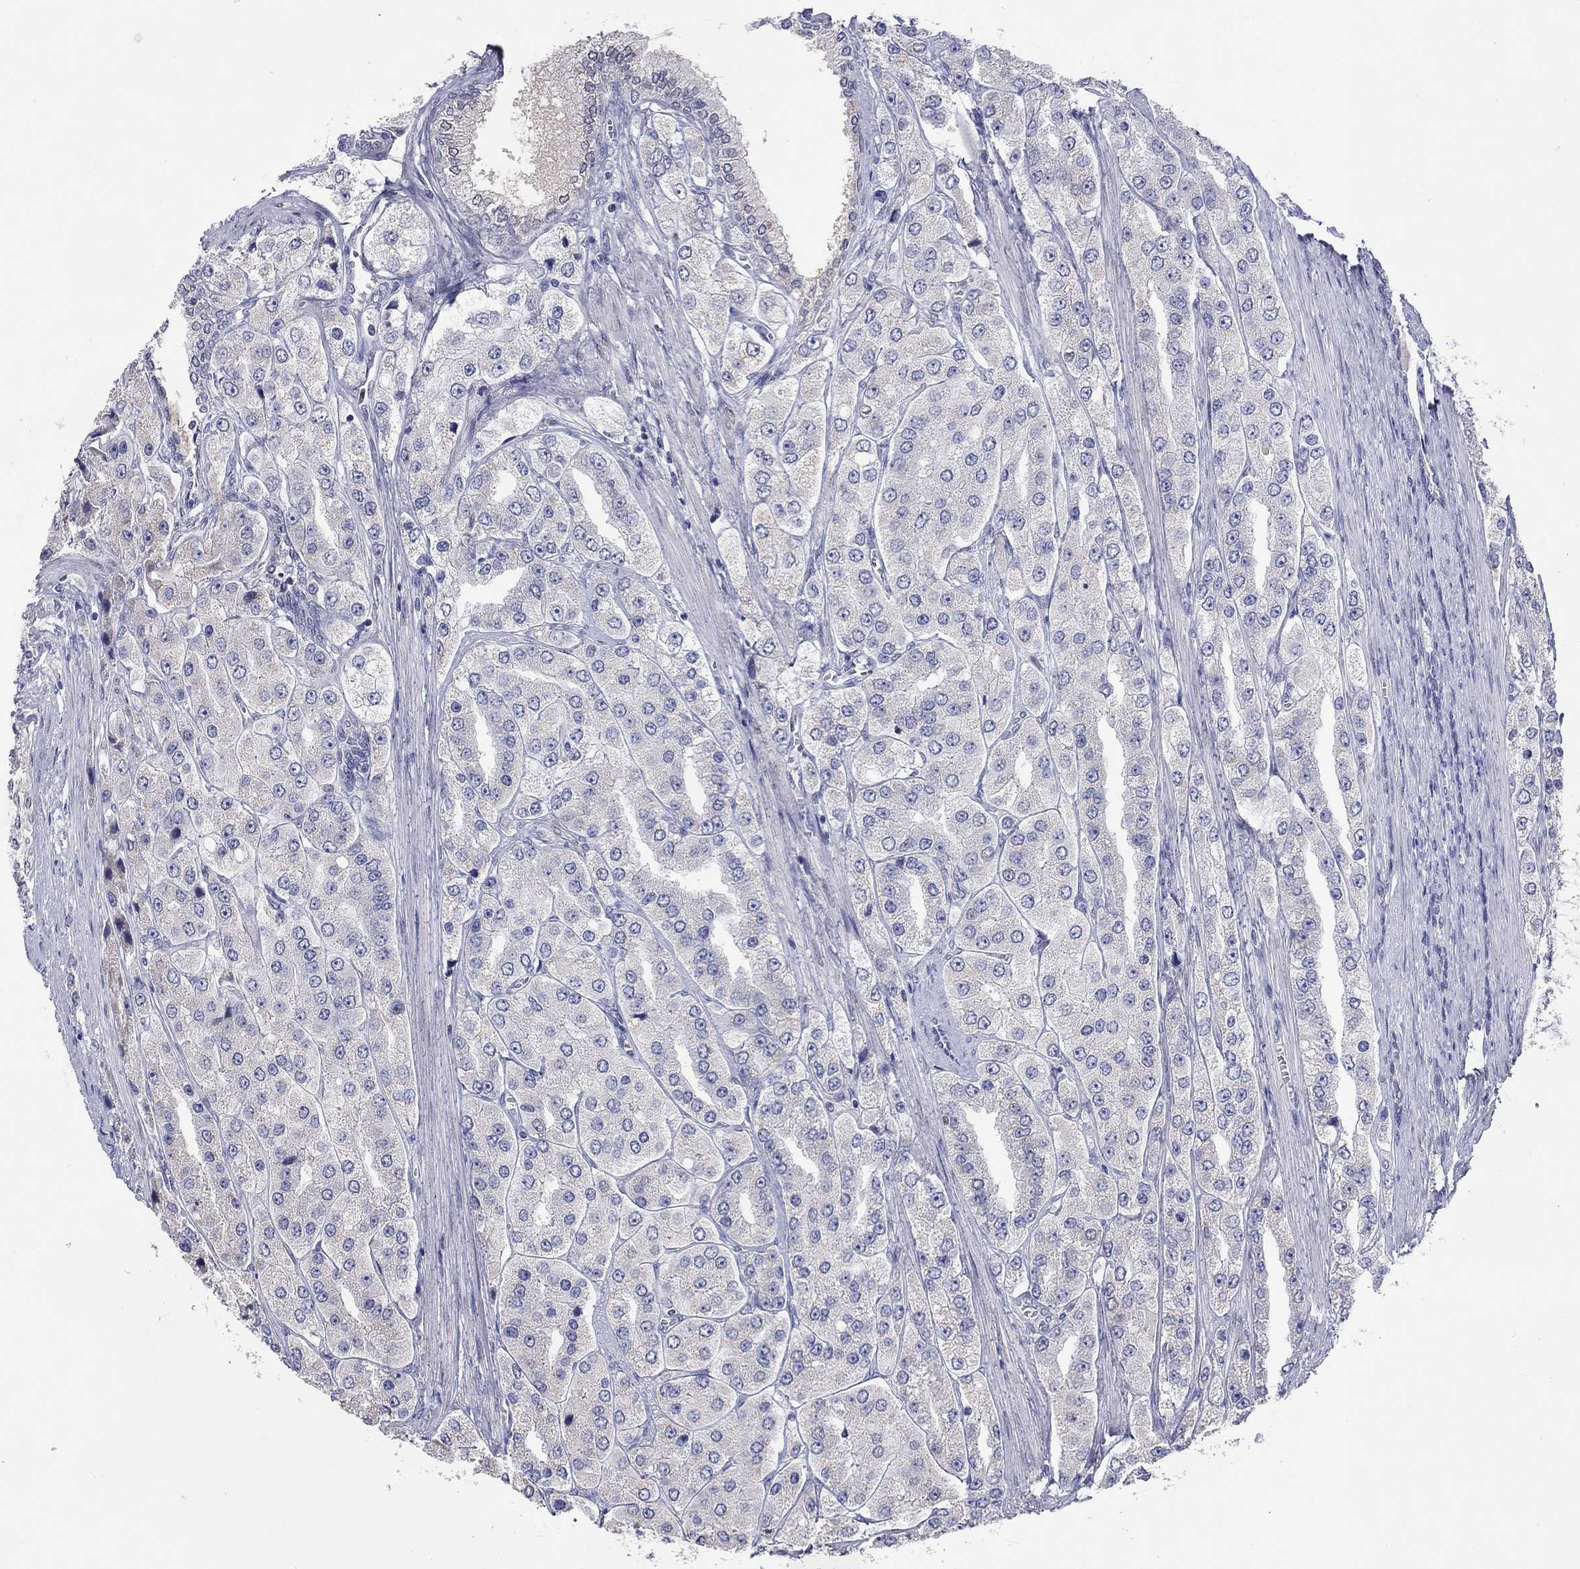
{"staining": {"intensity": "negative", "quantity": "none", "location": "none"}, "tissue": "prostate cancer", "cell_type": "Tumor cells", "image_type": "cancer", "snomed": [{"axis": "morphology", "description": "Adenocarcinoma, Low grade"}, {"axis": "topography", "description": "Prostate"}], "caption": "Human prostate cancer stained for a protein using IHC reveals no expression in tumor cells.", "gene": "LRFN4", "patient": {"sex": "male", "age": 69}}